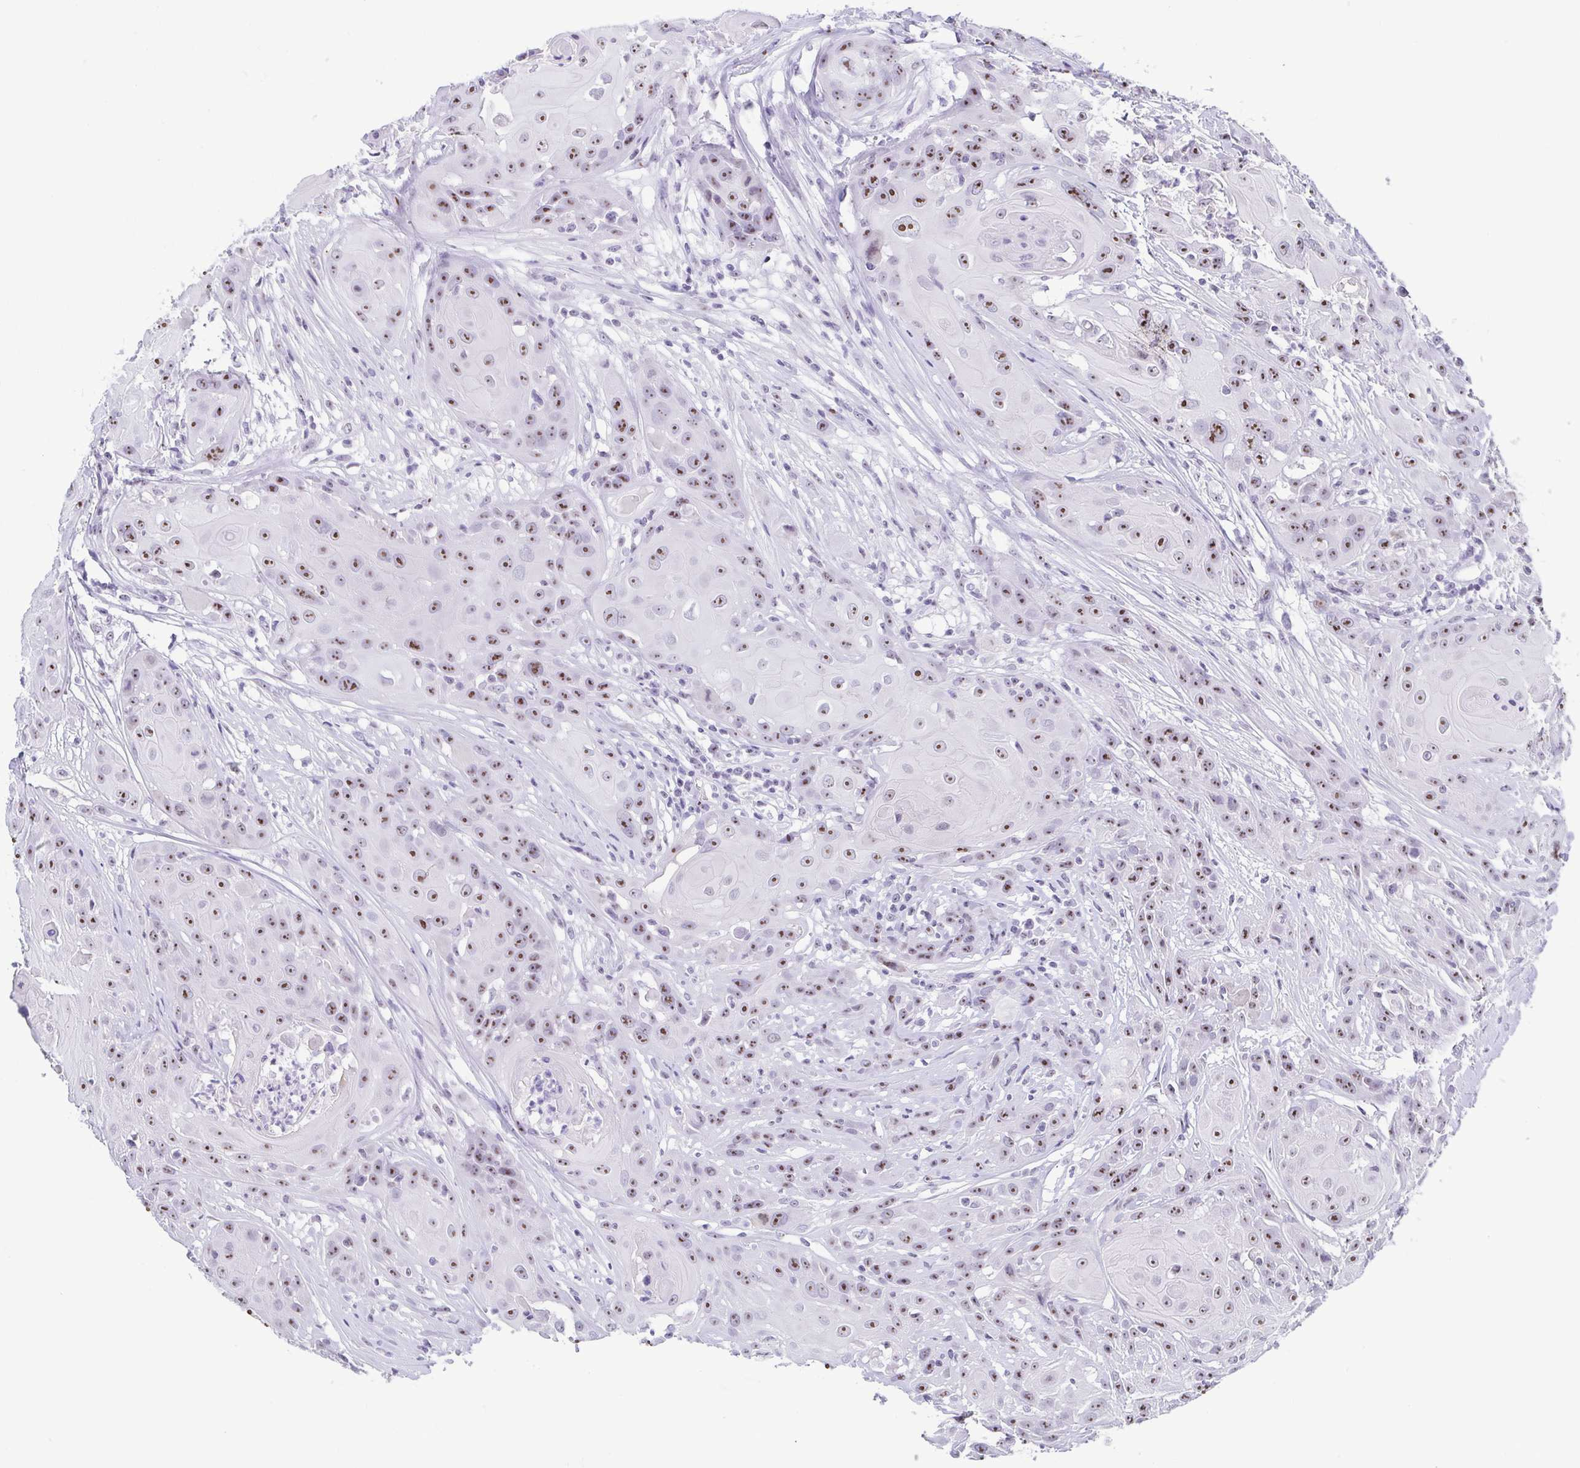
{"staining": {"intensity": "moderate", "quantity": ">75%", "location": "nuclear"}, "tissue": "head and neck cancer", "cell_type": "Tumor cells", "image_type": "cancer", "snomed": [{"axis": "morphology", "description": "Squamous cell carcinoma, NOS"}, {"axis": "topography", "description": "Skin"}, {"axis": "topography", "description": "Head-Neck"}], "caption": "IHC (DAB (3,3'-diaminobenzidine)) staining of human squamous cell carcinoma (head and neck) exhibits moderate nuclear protein positivity in approximately >75% of tumor cells.", "gene": "BZW1", "patient": {"sex": "male", "age": 80}}